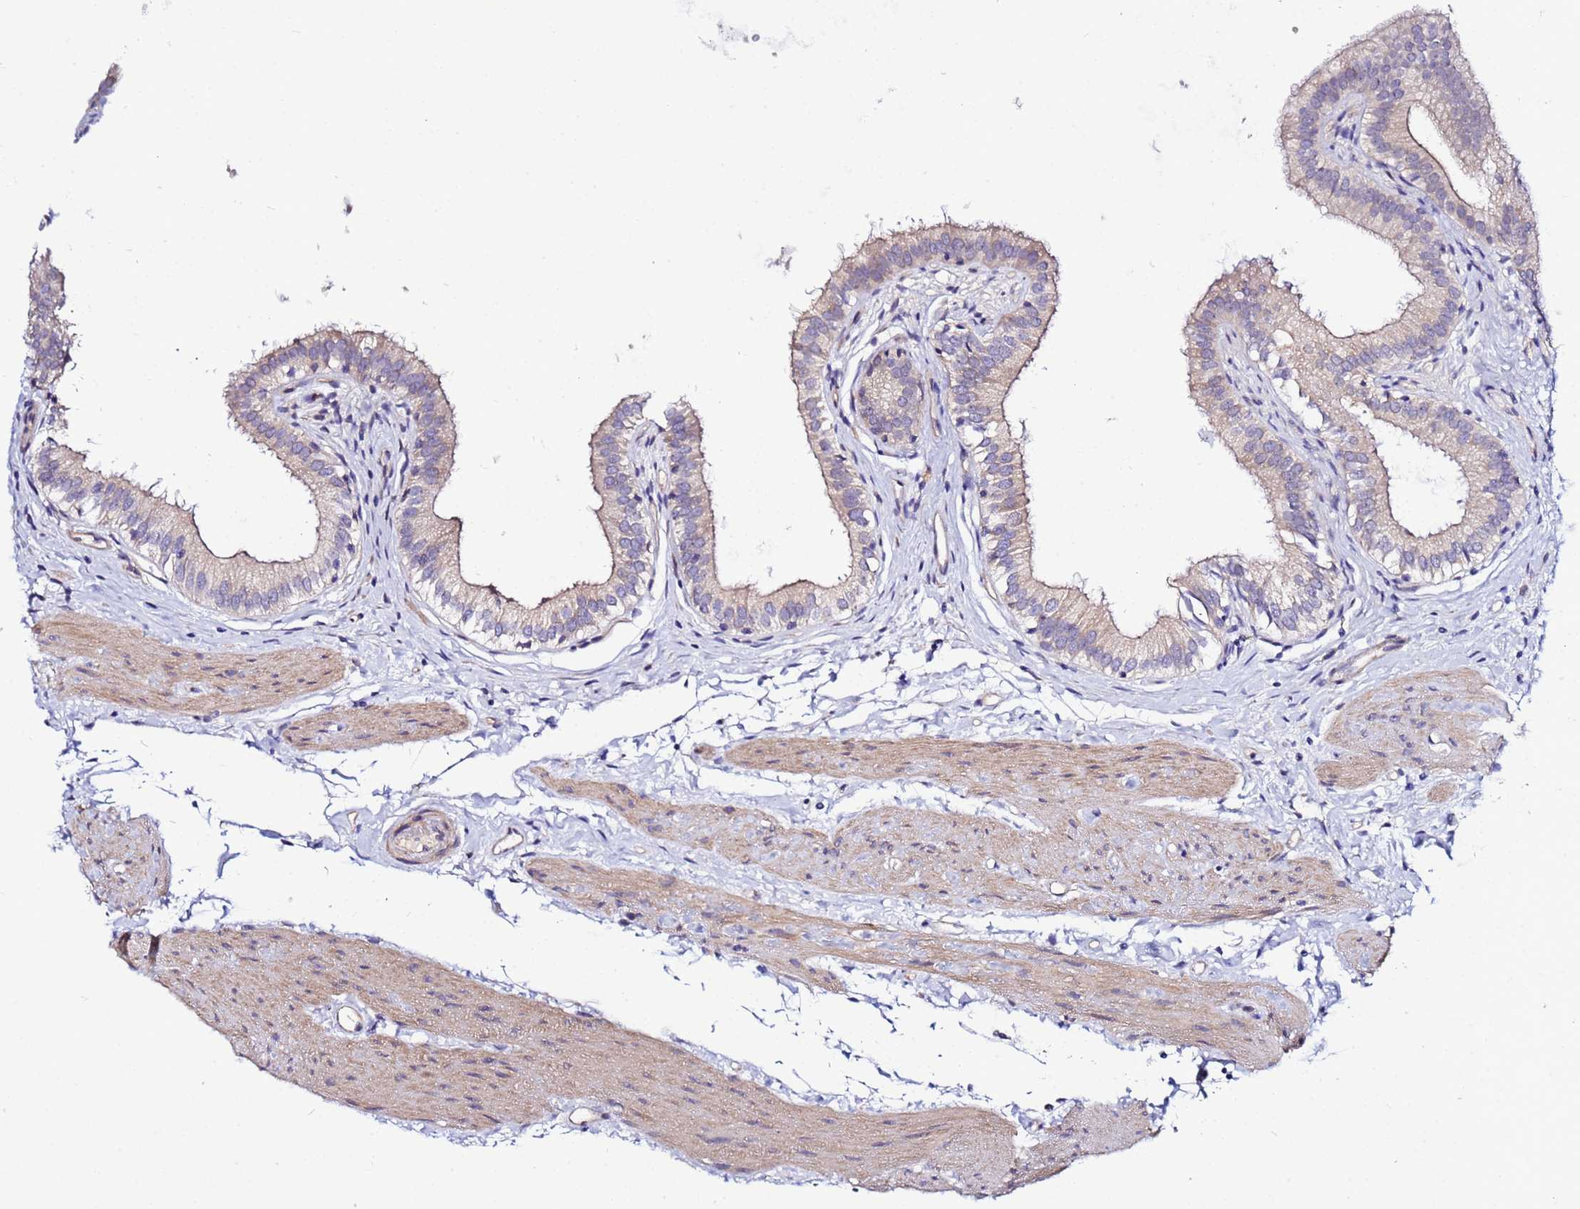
{"staining": {"intensity": "moderate", "quantity": "25%-75%", "location": "cytoplasmic/membranous"}, "tissue": "gallbladder", "cell_type": "Glandular cells", "image_type": "normal", "snomed": [{"axis": "morphology", "description": "Normal tissue, NOS"}, {"axis": "topography", "description": "Gallbladder"}], "caption": "Brown immunohistochemical staining in unremarkable human gallbladder exhibits moderate cytoplasmic/membranous expression in about 25%-75% of glandular cells. The protein of interest is stained brown, and the nuclei are stained in blue (DAB (3,3'-diaminobenzidine) IHC with brightfield microscopy, high magnification).", "gene": "JRKL", "patient": {"sex": "female", "age": 54}}